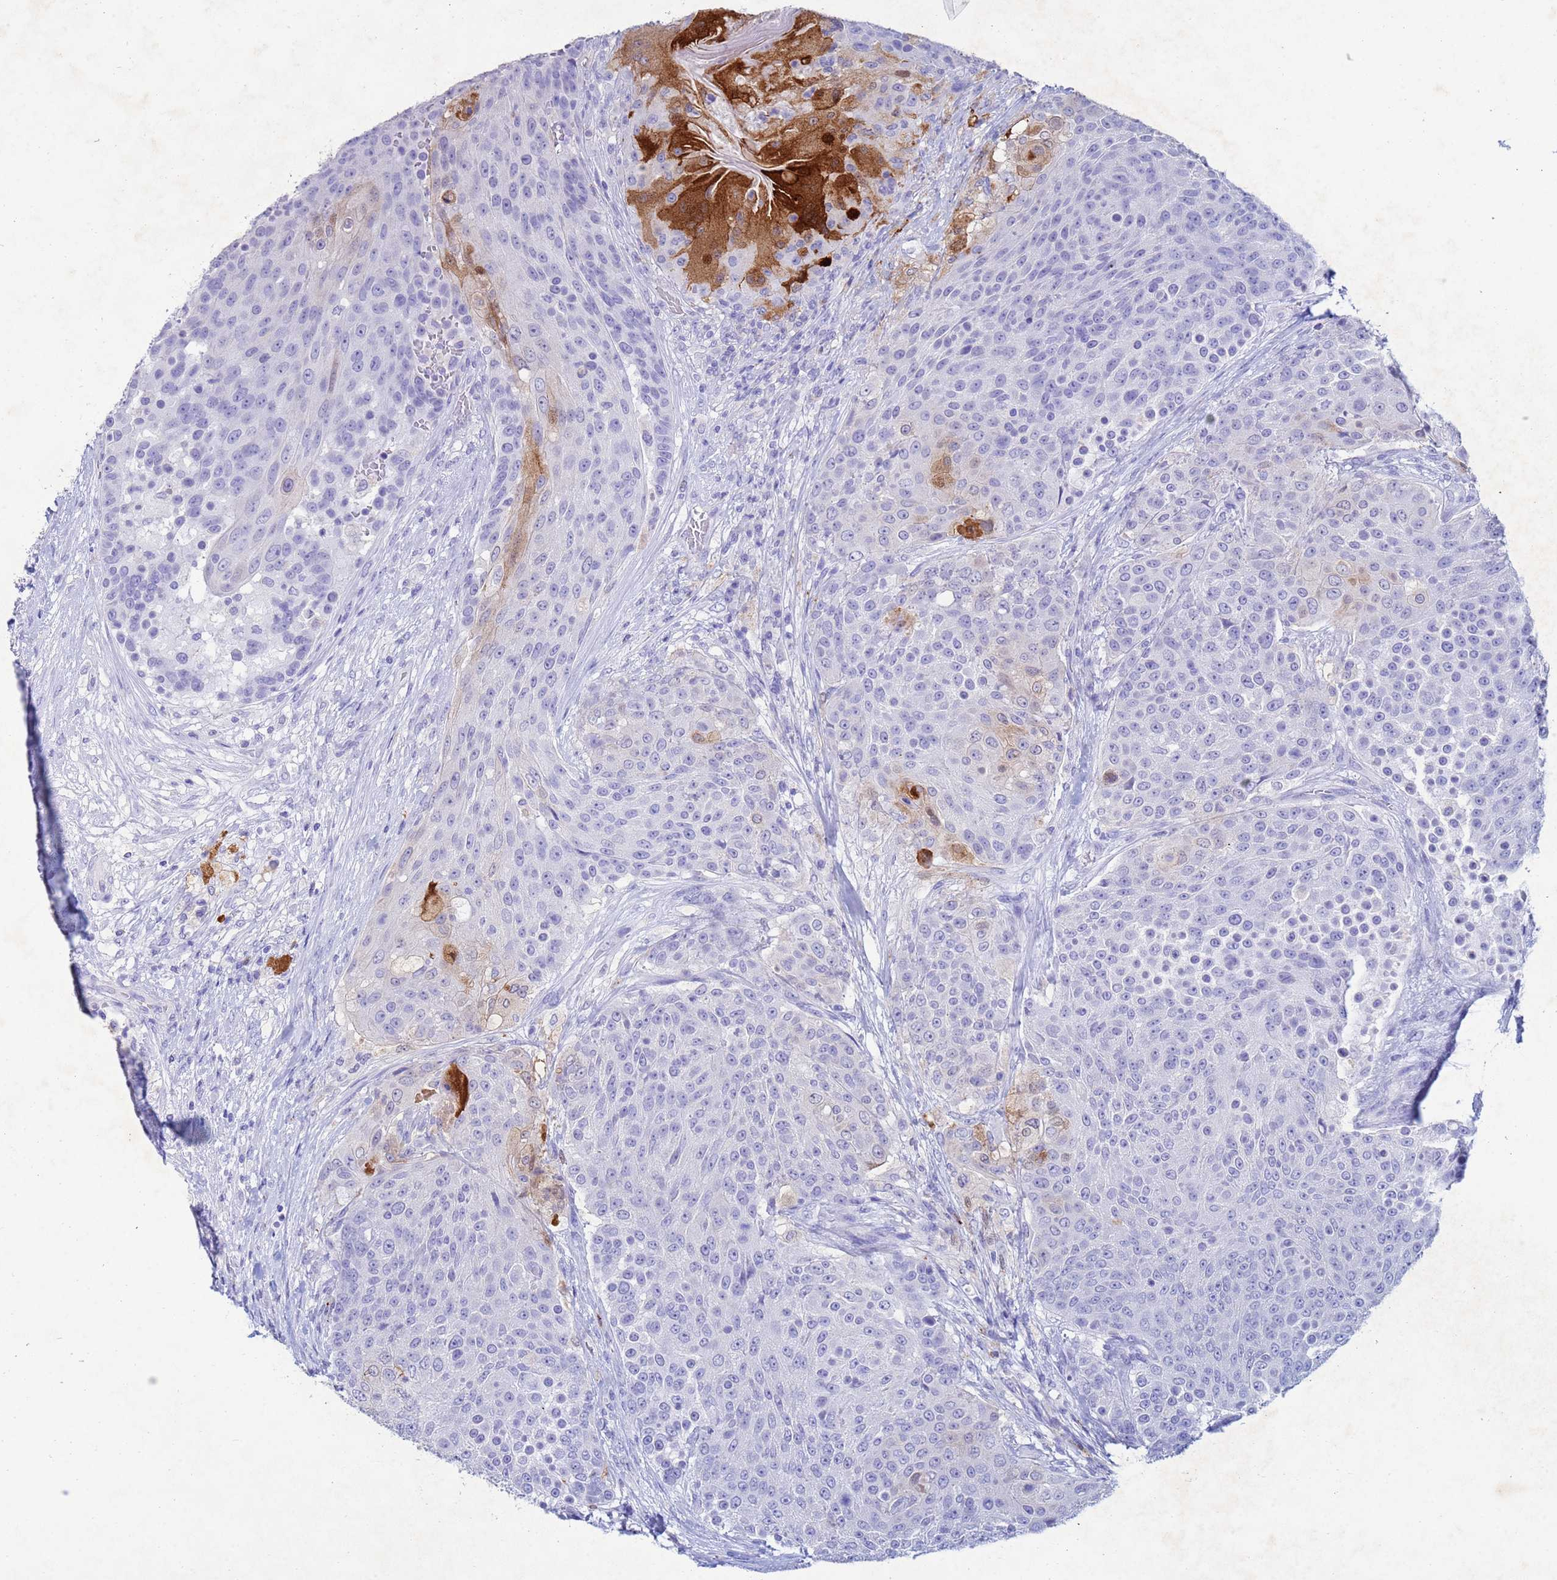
{"staining": {"intensity": "strong", "quantity": "<25%", "location": "cytoplasmic/membranous,nuclear"}, "tissue": "urothelial cancer", "cell_type": "Tumor cells", "image_type": "cancer", "snomed": [{"axis": "morphology", "description": "Urothelial carcinoma, High grade"}, {"axis": "topography", "description": "Urinary bladder"}], "caption": "The histopathology image demonstrates staining of urothelial carcinoma (high-grade), revealing strong cytoplasmic/membranous and nuclear protein staining (brown color) within tumor cells.", "gene": "CSTB", "patient": {"sex": "female", "age": 63}}